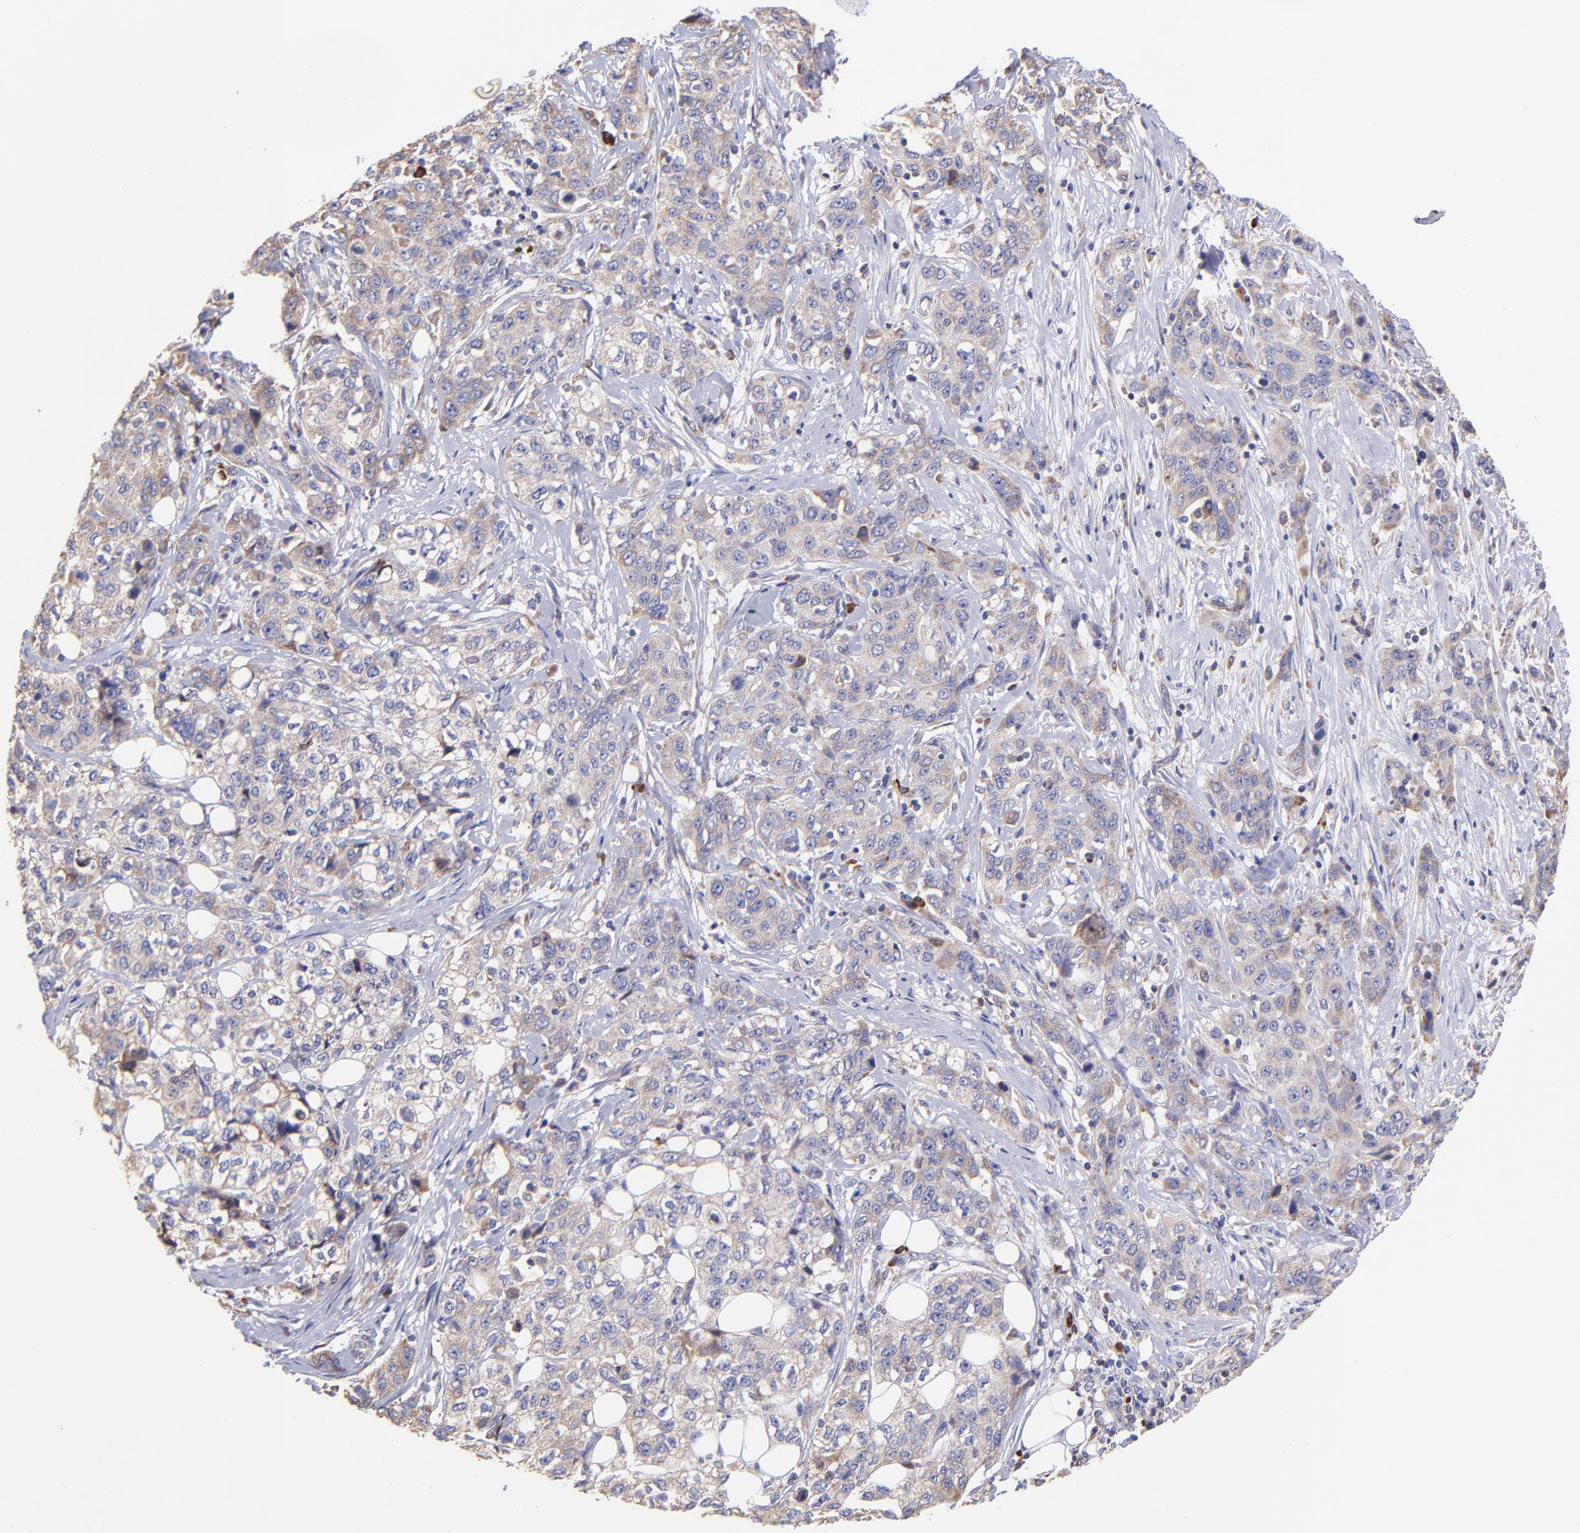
{"staining": {"intensity": "weak", "quantity": ">75%", "location": "cytoplasmic/membranous"}, "tissue": "stomach cancer", "cell_type": "Tumor cells", "image_type": "cancer", "snomed": [{"axis": "morphology", "description": "Adenocarcinoma, NOS"}, {"axis": "topography", "description": "Stomach"}], "caption": "Adenocarcinoma (stomach) stained for a protein (brown) displays weak cytoplasmic/membranous positive expression in approximately >75% of tumor cells.", "gene": "PREX1", "patient": {"sex": "male", "age": 48}}